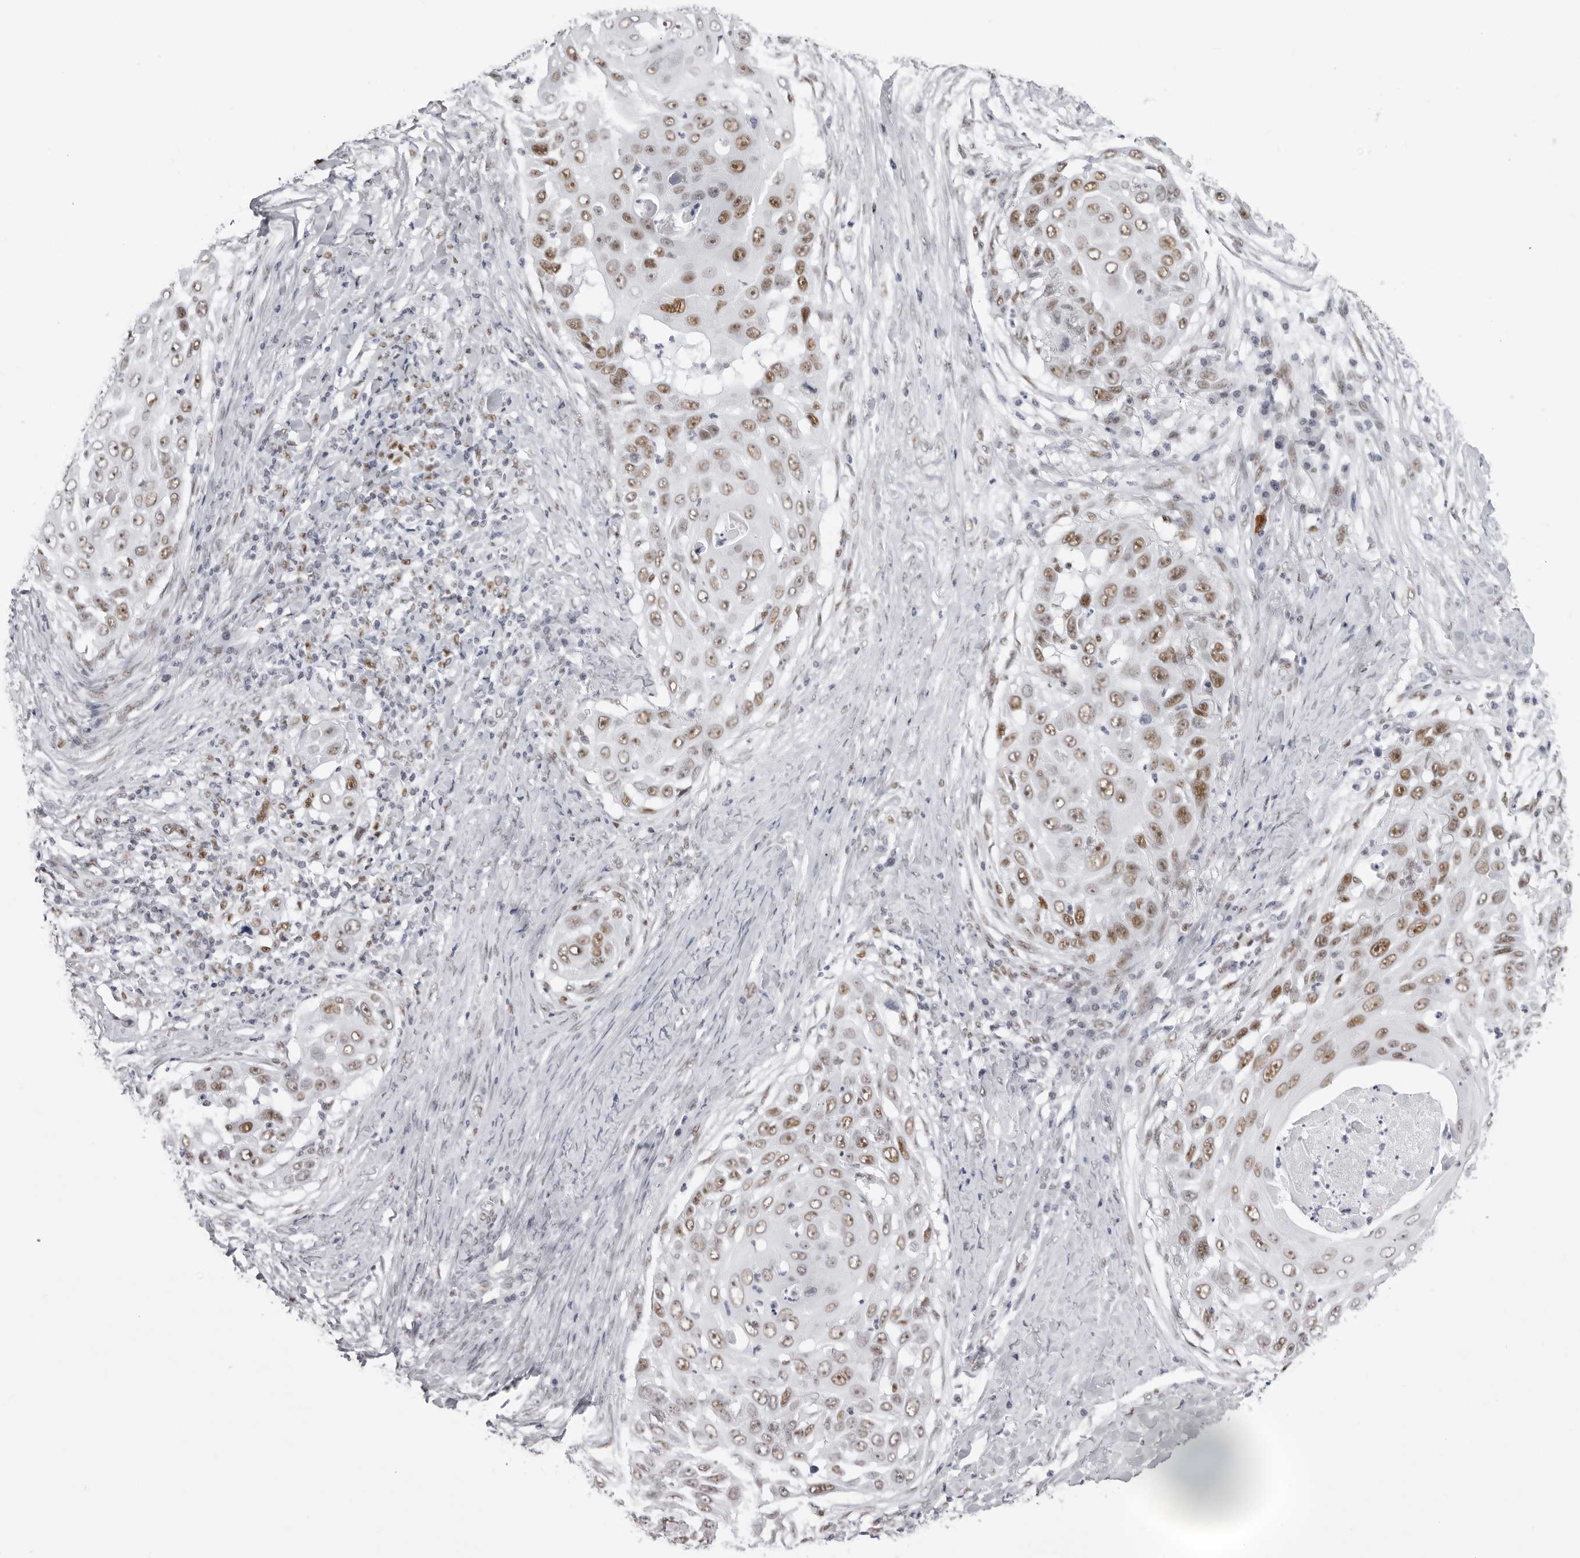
{"staining": {"intensity": "moderate", "quantity": ">75%", "location": "nuclear"}, "tissue": "skin cancer", "cell_type": "Tumor cells", "image_type": "cancer", "snomed": [{"axis": "morphology", "description": "Squamous cell carcinoma, NOS"}, {"axis": "topography", "description": "Skin"}], "caption": "Skin cancer tissue displays moderate nuclear staining in approximately >75% of tumor cells, visualized by immunohistochemistry.", "gene": "IRF2BP2", "patient": {"sex": "female", "age": 44}}